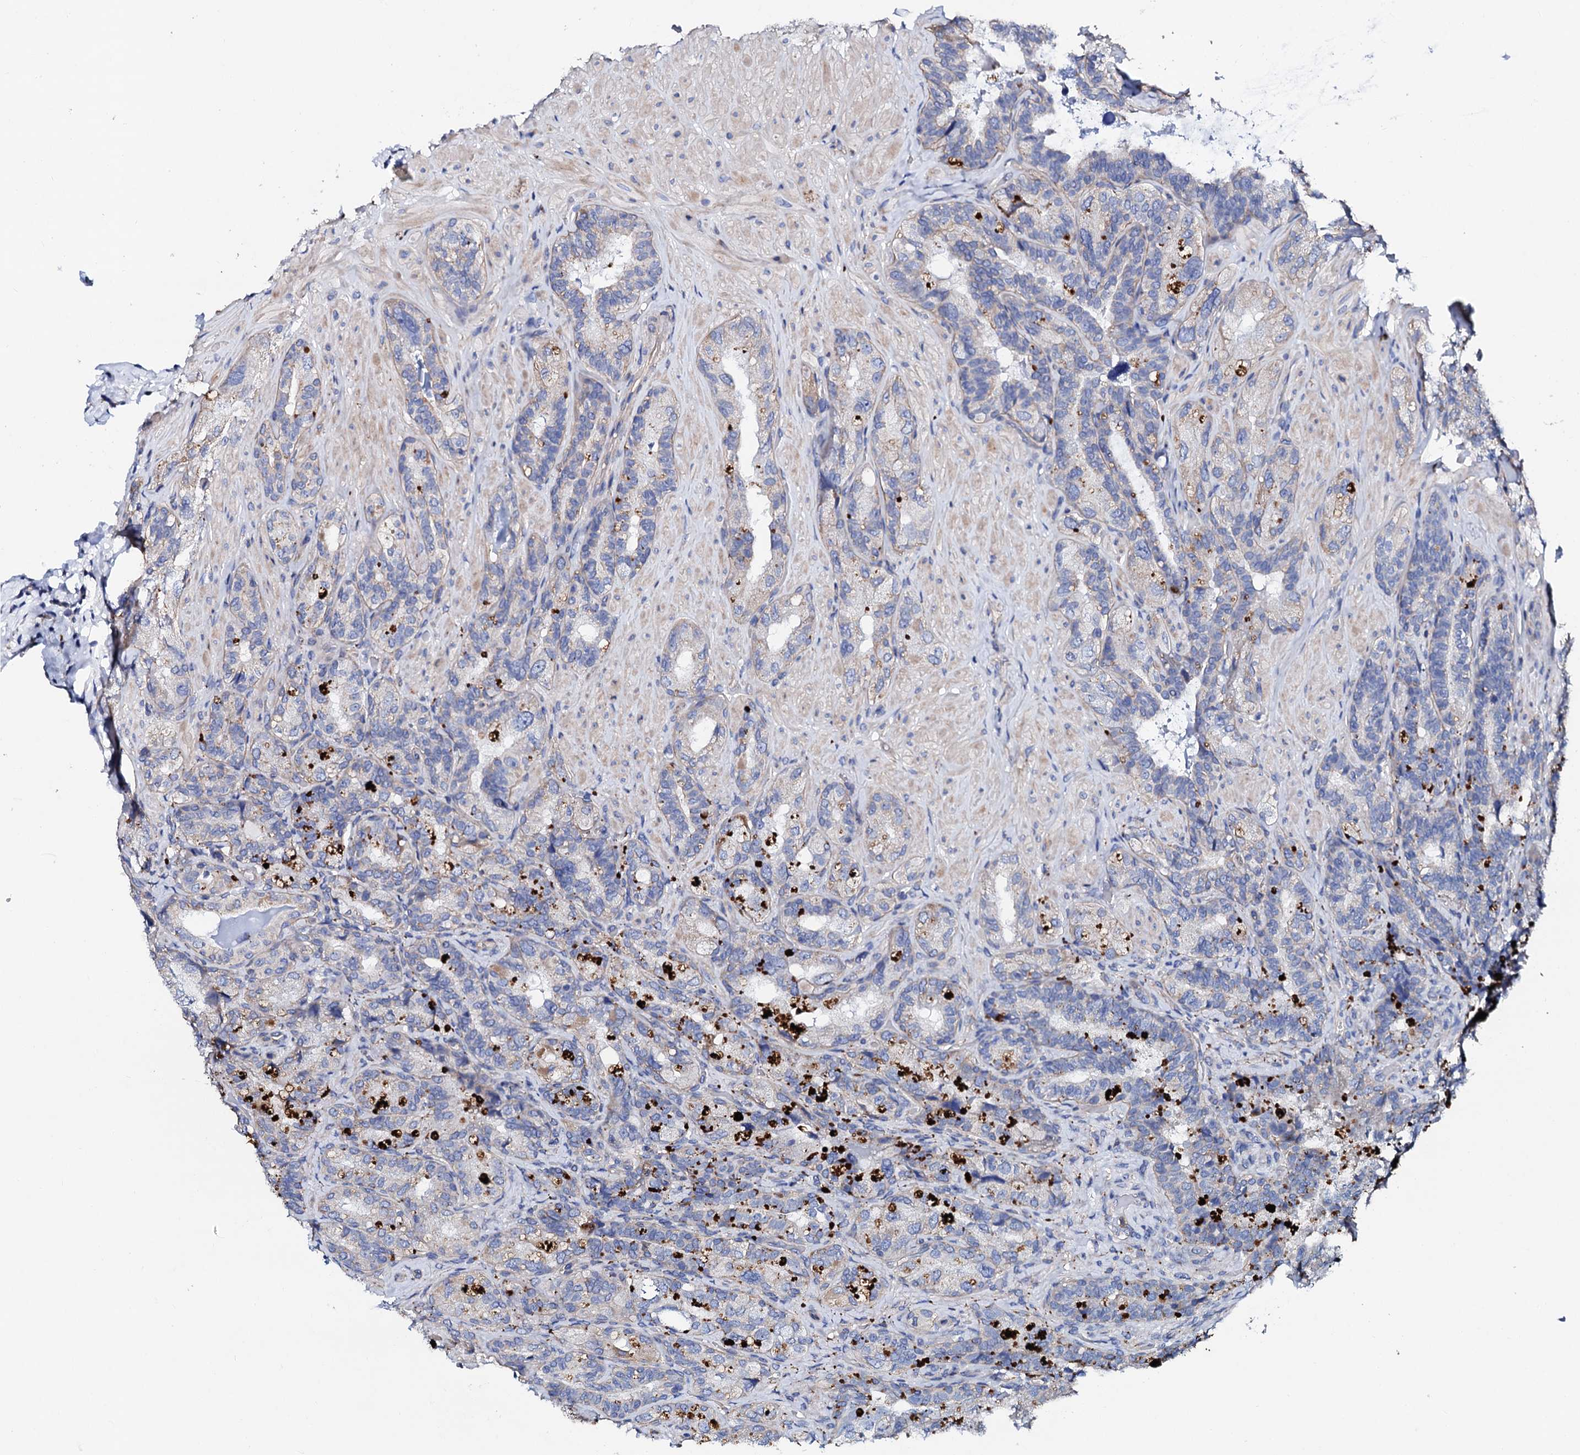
{"staining": {"intensity": "negative", "quantity": "none", "location": "none"}, "tissue": "seminal vesicle", "cell_type": "Glandular cells", "image_type": "normal", "snomed": [{"axis": "morphology", "description": "Normal tissue, NOS"}, {"axis": "topography", "description": "Prostate and seminal vesicle, NOS"}, {"axis": "topography", "description": "Prostate"}, {"axis": "topography", "description": "Seminal veicle"}], "caption": "Immunohistochemistry (IHC) of normal human seminal vesicle displays no positivity in glandular cells. (DAB (3,3'-diaminobenzidine) immunohistochemistry (IHC), high magnification).", "gene": "KLHL32", "patient": {"sex": "male", "age": 67}}